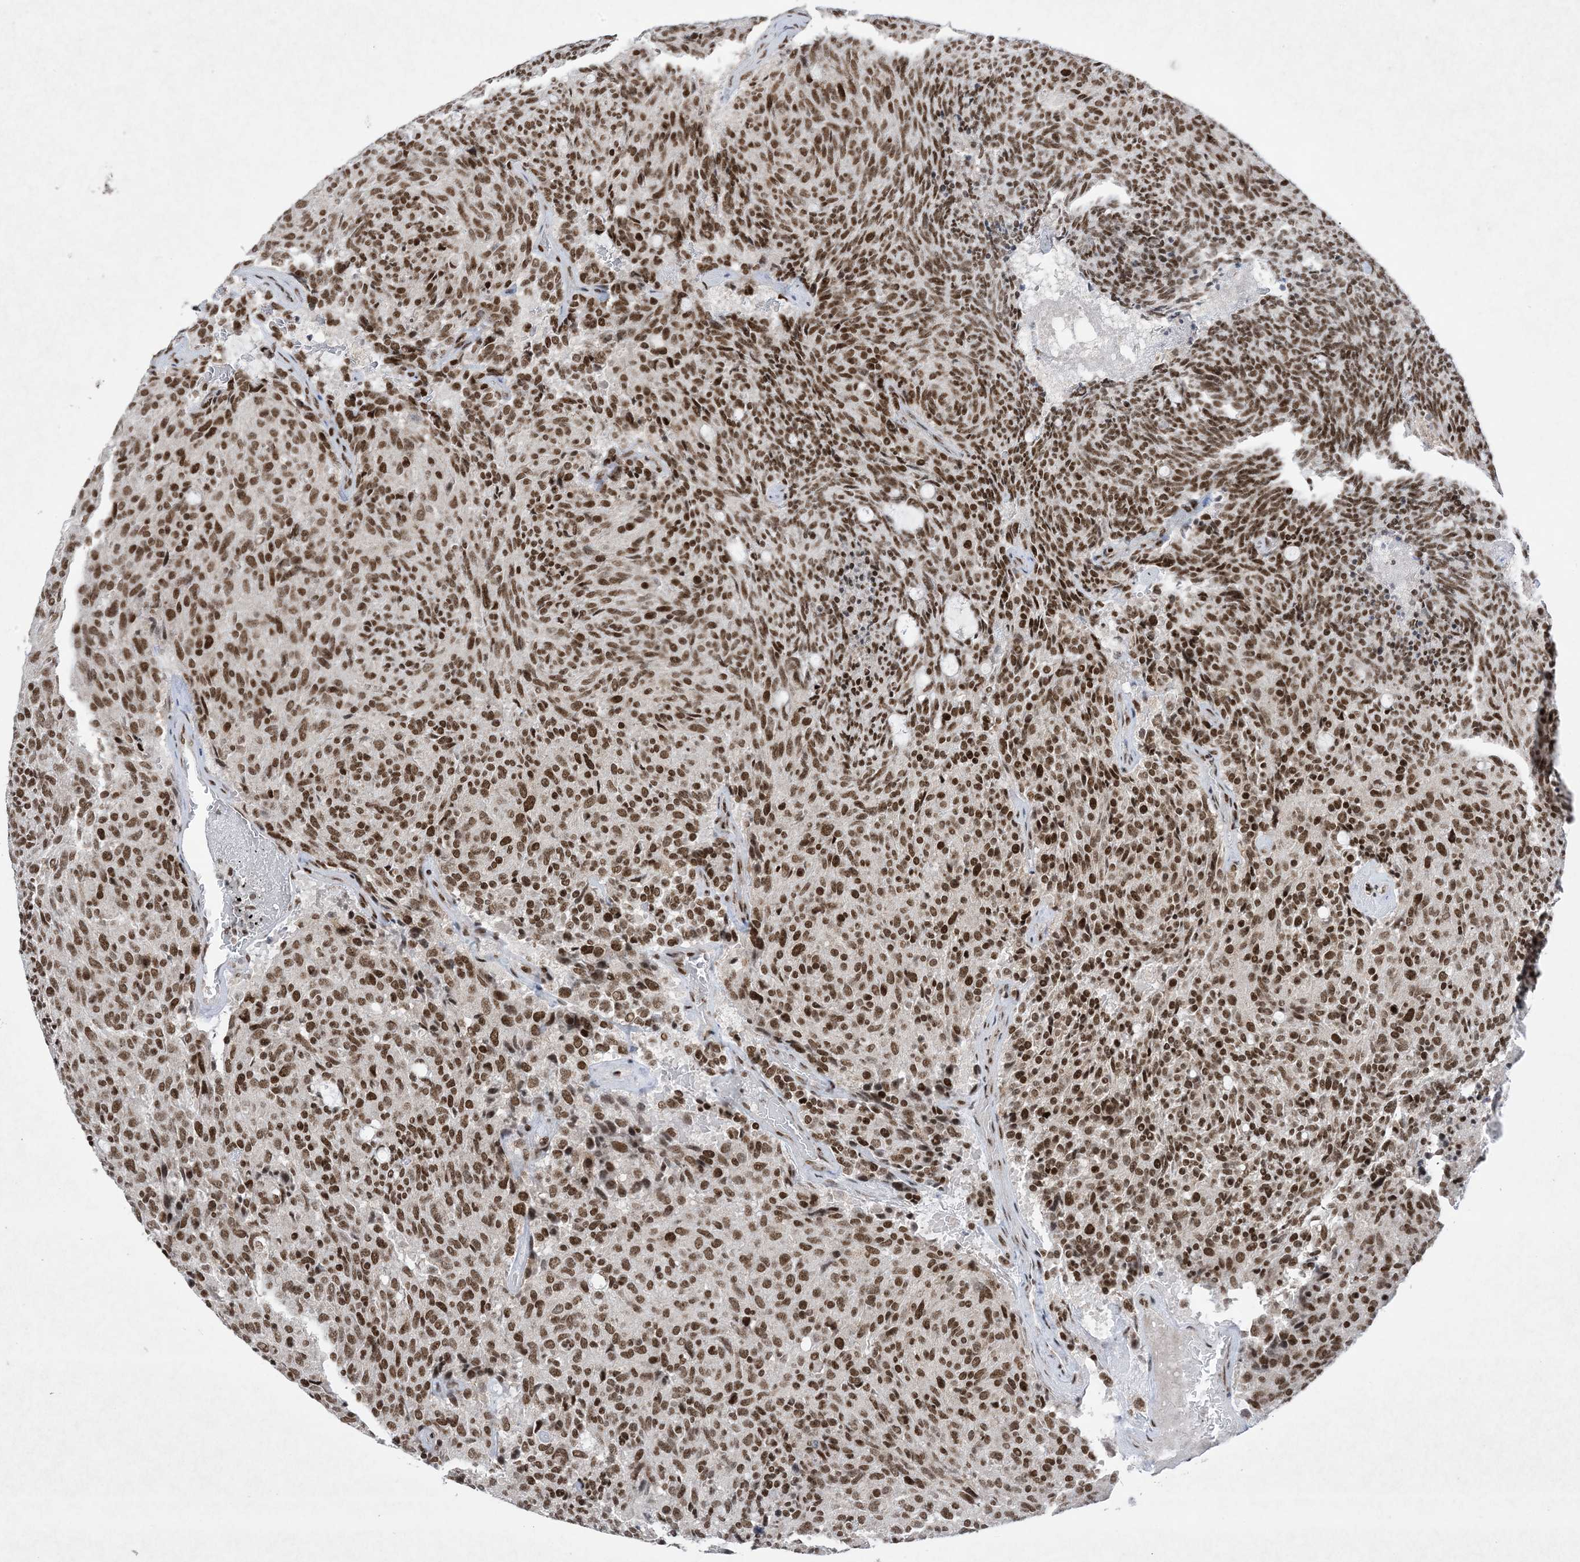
{"staining": {"intensity": "strong", "quantity": ">75%", "location": "nuclear"}, "tissue": "carcinoid", "cell_type": "Tumor cells", "image_type": "cancer", "snomed": [{"axis": "morphology", "description": "Carcinoid, malignant, NOS"}, {"axis": "topography", "description": "Pancreas"}], "caption": "Strong nuclear protein positivity is present in about >75% of tumor cells in carcinoid (malignant).", "gene": "PKNOX2", "patient": {"sex": "female", "age": 54}}